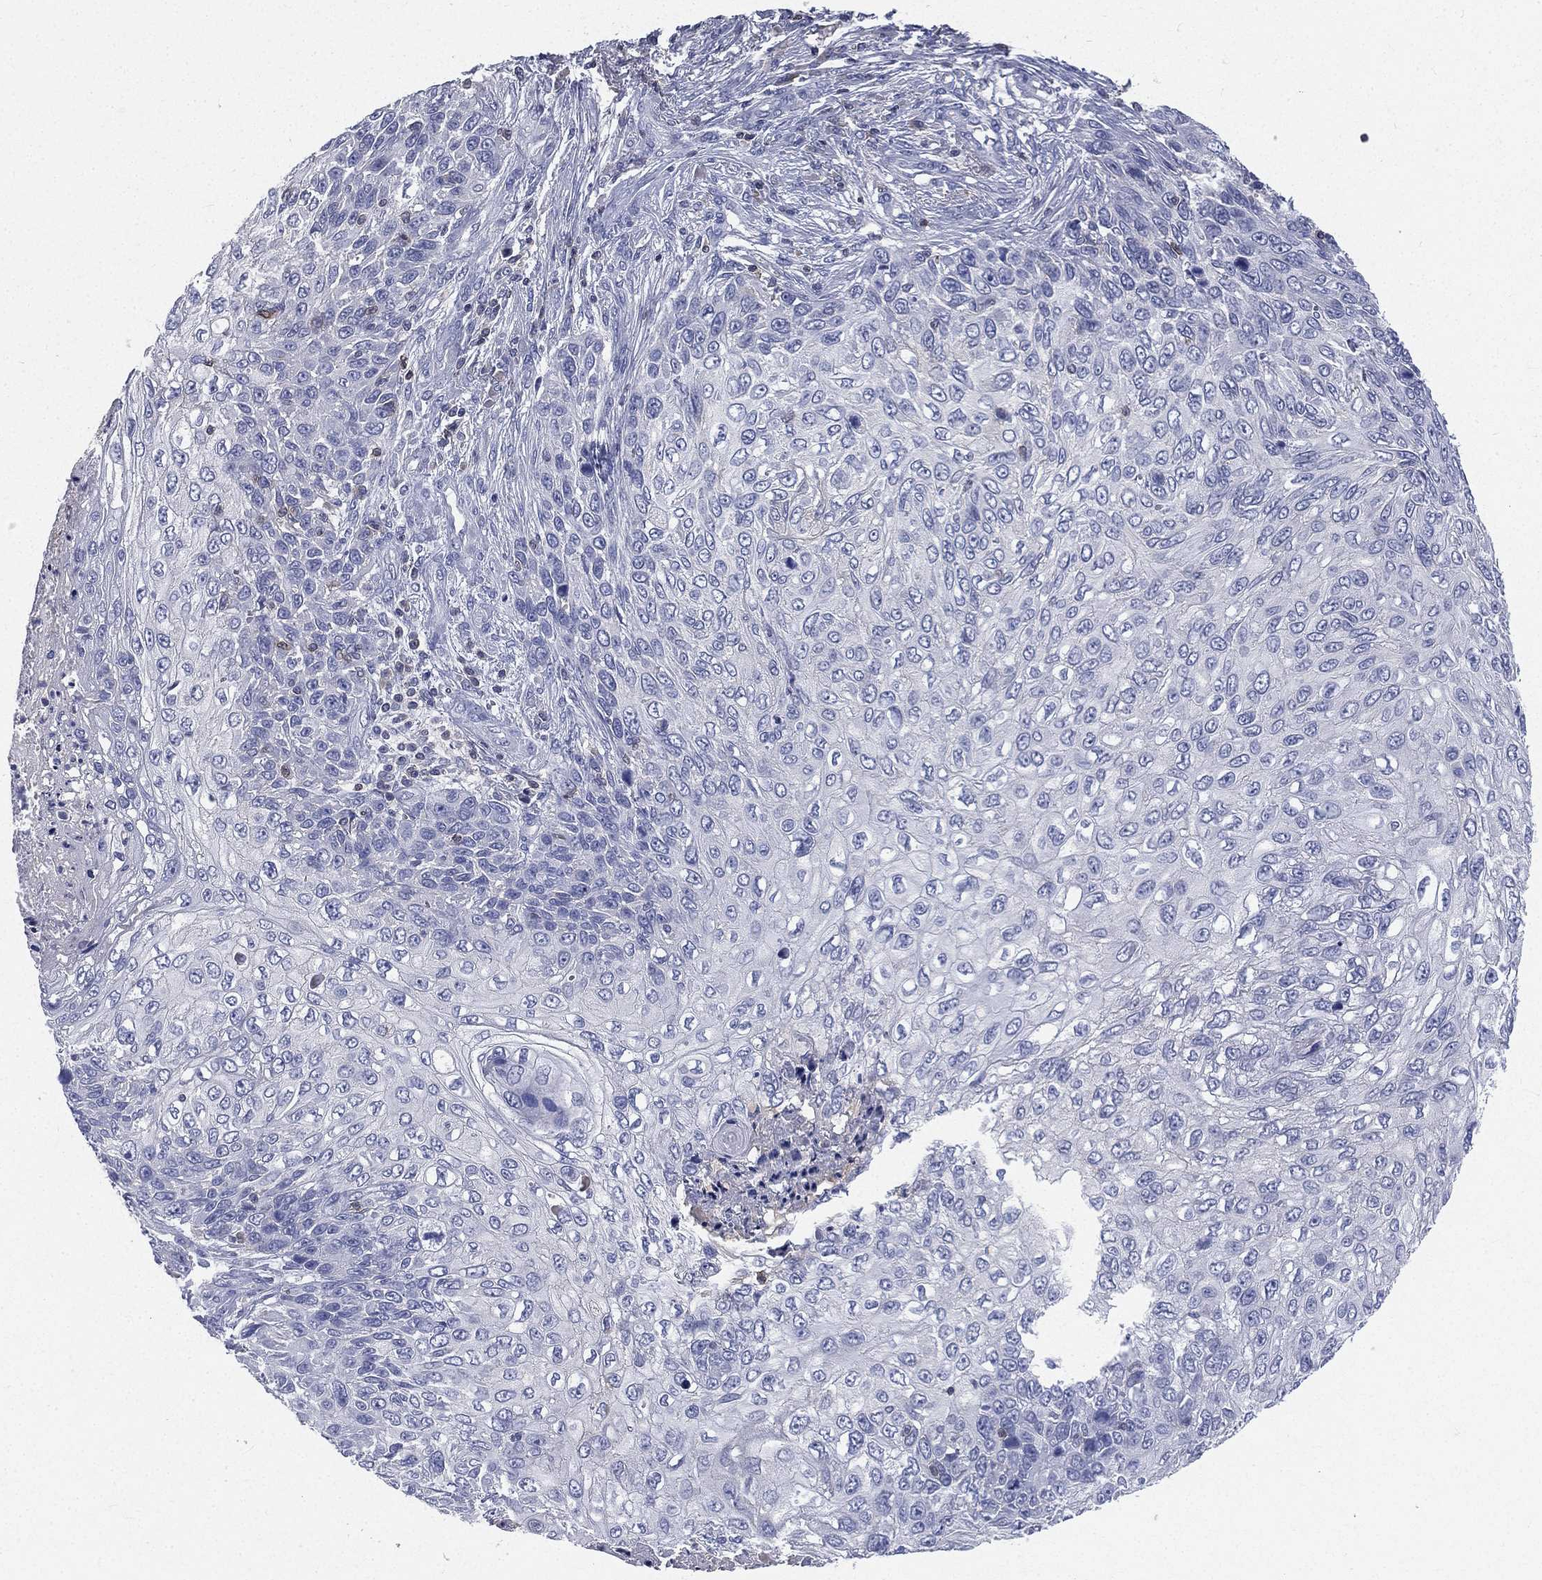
{"staining": {"intensity": "negative", "quantity": "none", "location": "none"}, "tissue": "skin cancer", "cell_type": "Tumor cells", "image_type": "cancer", "snomed": [{"axis": "morphology", "description": "Squamous cell carcinoma, NOS"}, {"axis": "topography", "description": "Skin"}], "caption": "Immunohistochemistry (IHC) of human skin cancer shows no expression in tumor cells.", "gene": "CD3D", "patient": {"sex": "male", "age": 92}}